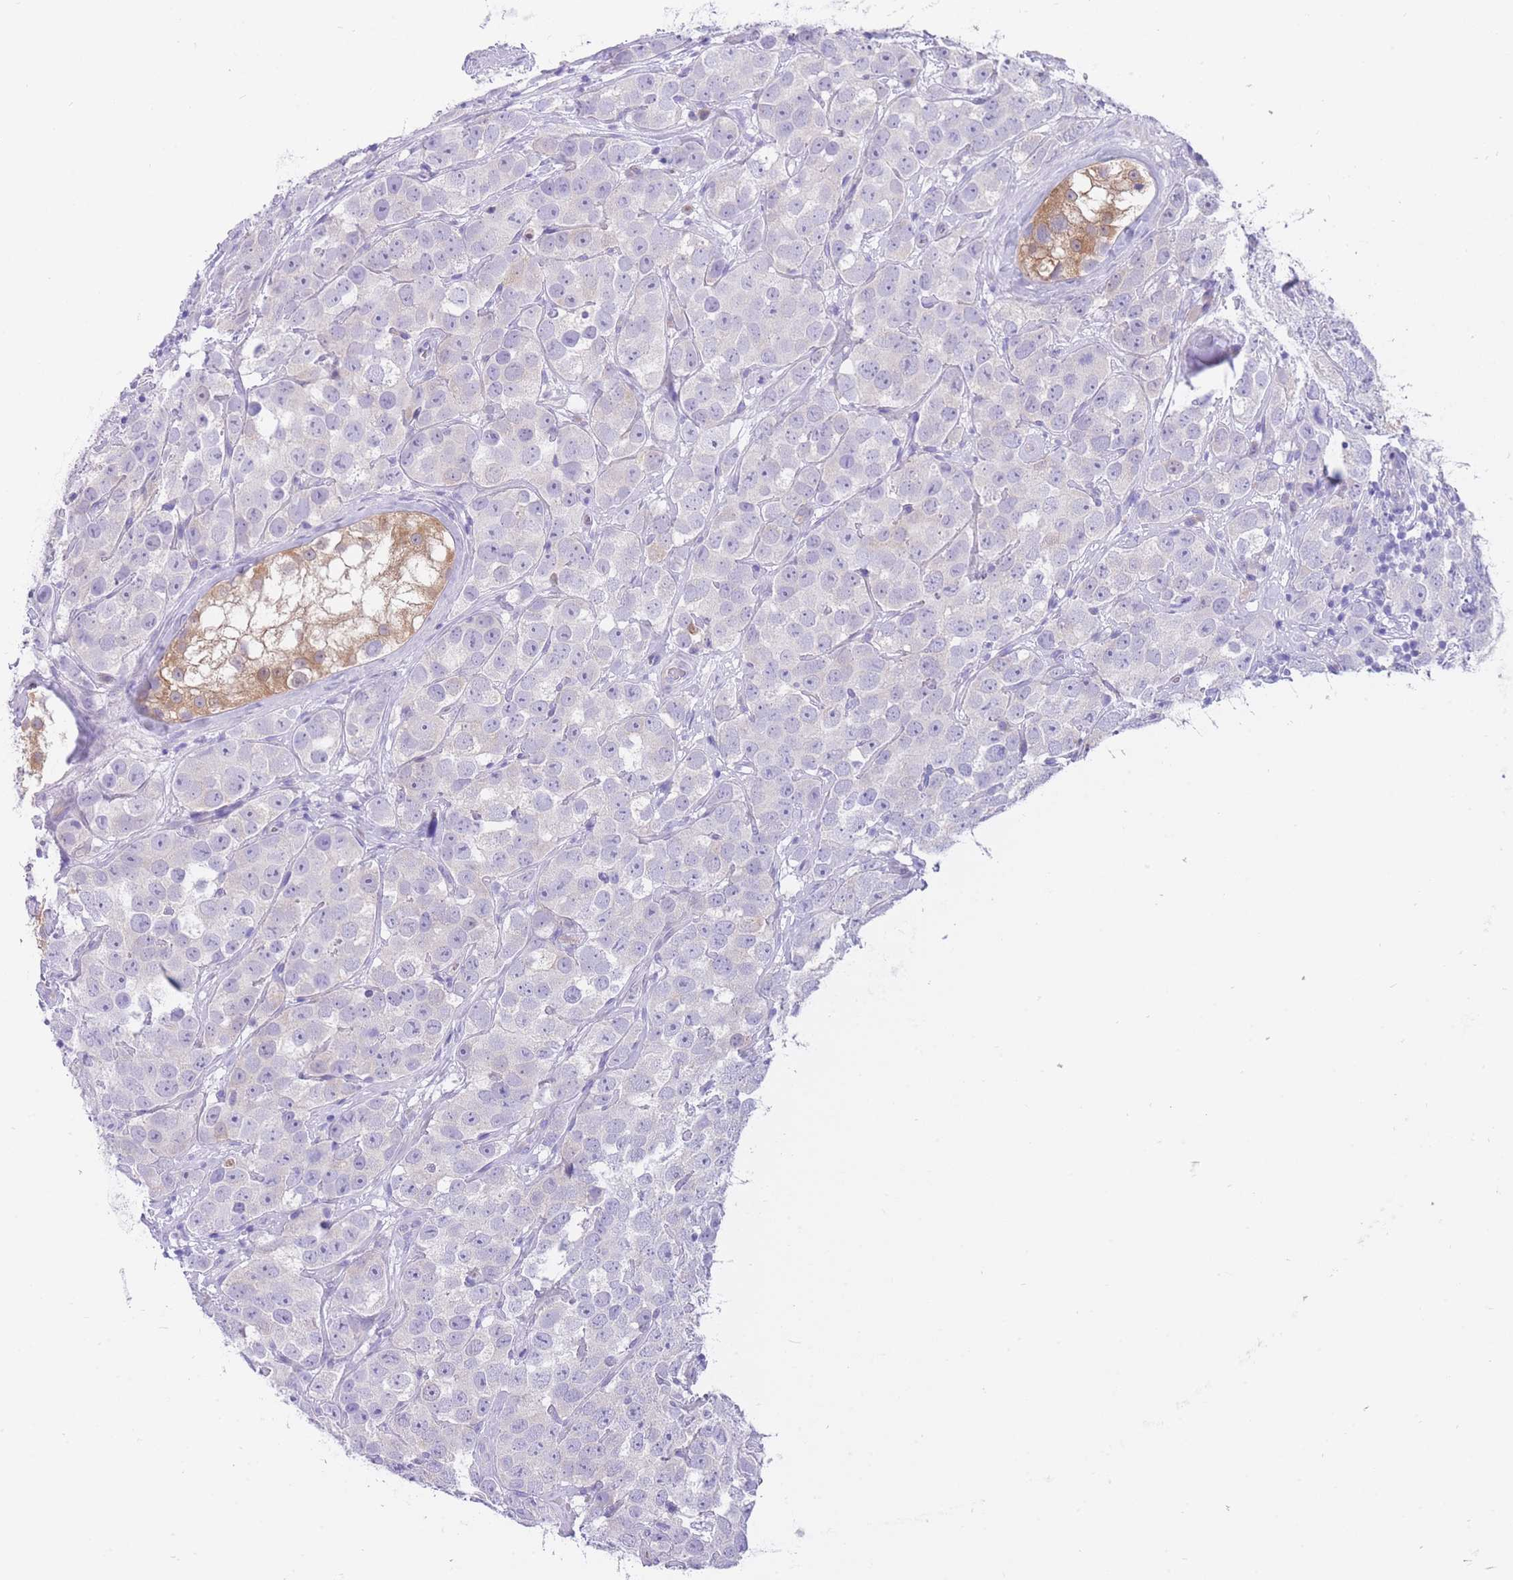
{"staining": {"intensity": "negative", "quantity": "none", "location": "none"}, "tissue": "testis cancer", "cell_type": "Tumor cells", "image_type": "cancer", "snomed": [{"axis": "morphology", "description": "Seminoma, NOS"}, {"axis": "topography", "description": "Testis"}], "caption": "Immunohistochemistry of testis seminoma reveals no staining in tumor cells. The staining was performed using DAB (3,3'-diaminobenzidine) to visualize the protein expression in brown, while the nuclei were stained in blue with hematoxylin (Magnification: 20x).", "gene": "QTRT1", "patient": {"sex": "male", "age": 28}}